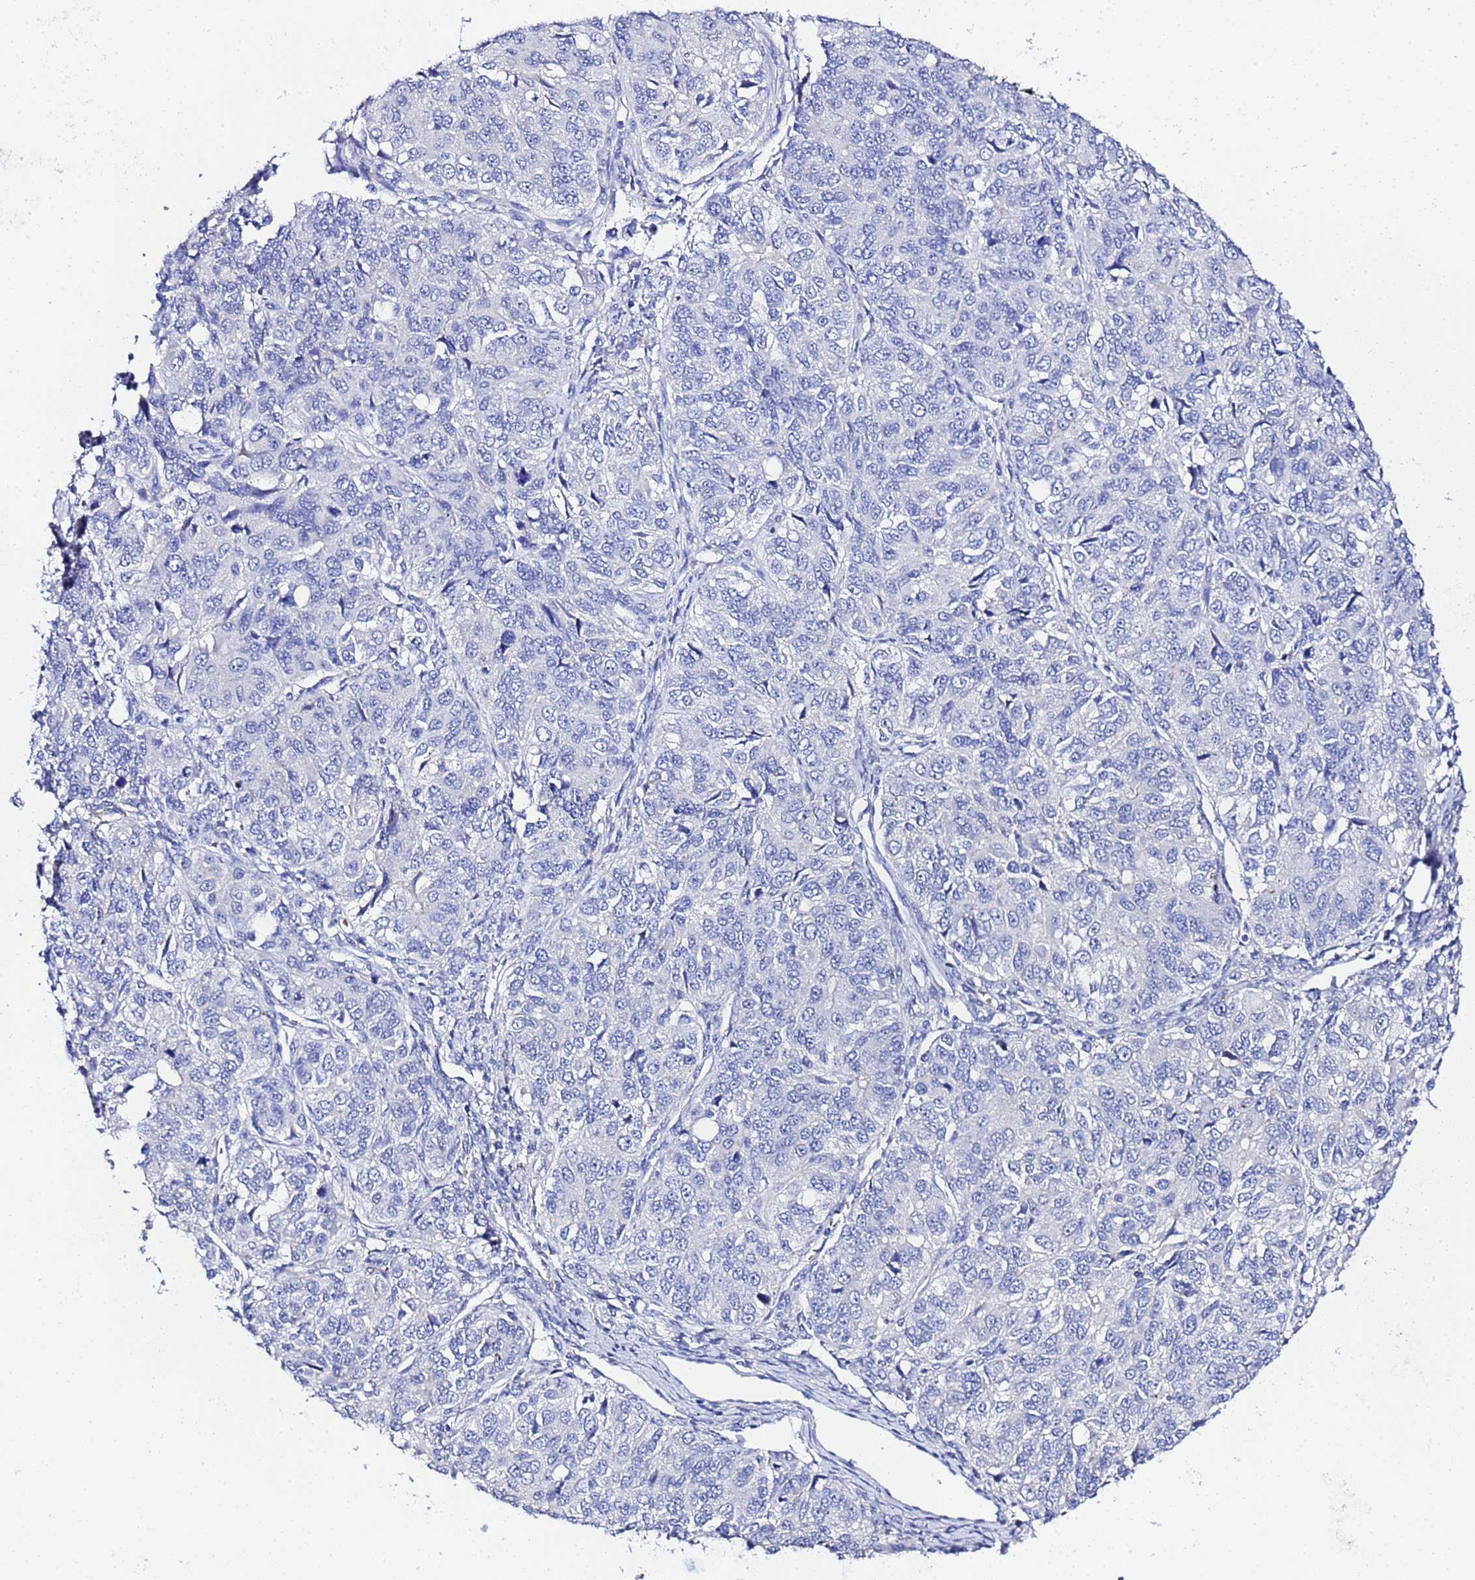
{"staining": {"intensity": "negative", "quantity": "none", "location": "none"}, "tissue": "ovarian cancer", "cell_type": "Tumor cells", "image_type": "cancer", "snomed": [{"axis": "morphology", "description": "Carcinoma, endometroid"}, {"axis": "topography", "description": "Ovary"}], "caption": "The micrograph reveals no staining of tumor cells in ovarian cancer (endometroid carcinoma).", "gene": "ZNF26", "patient": {"sex": "female", "age": 51}}